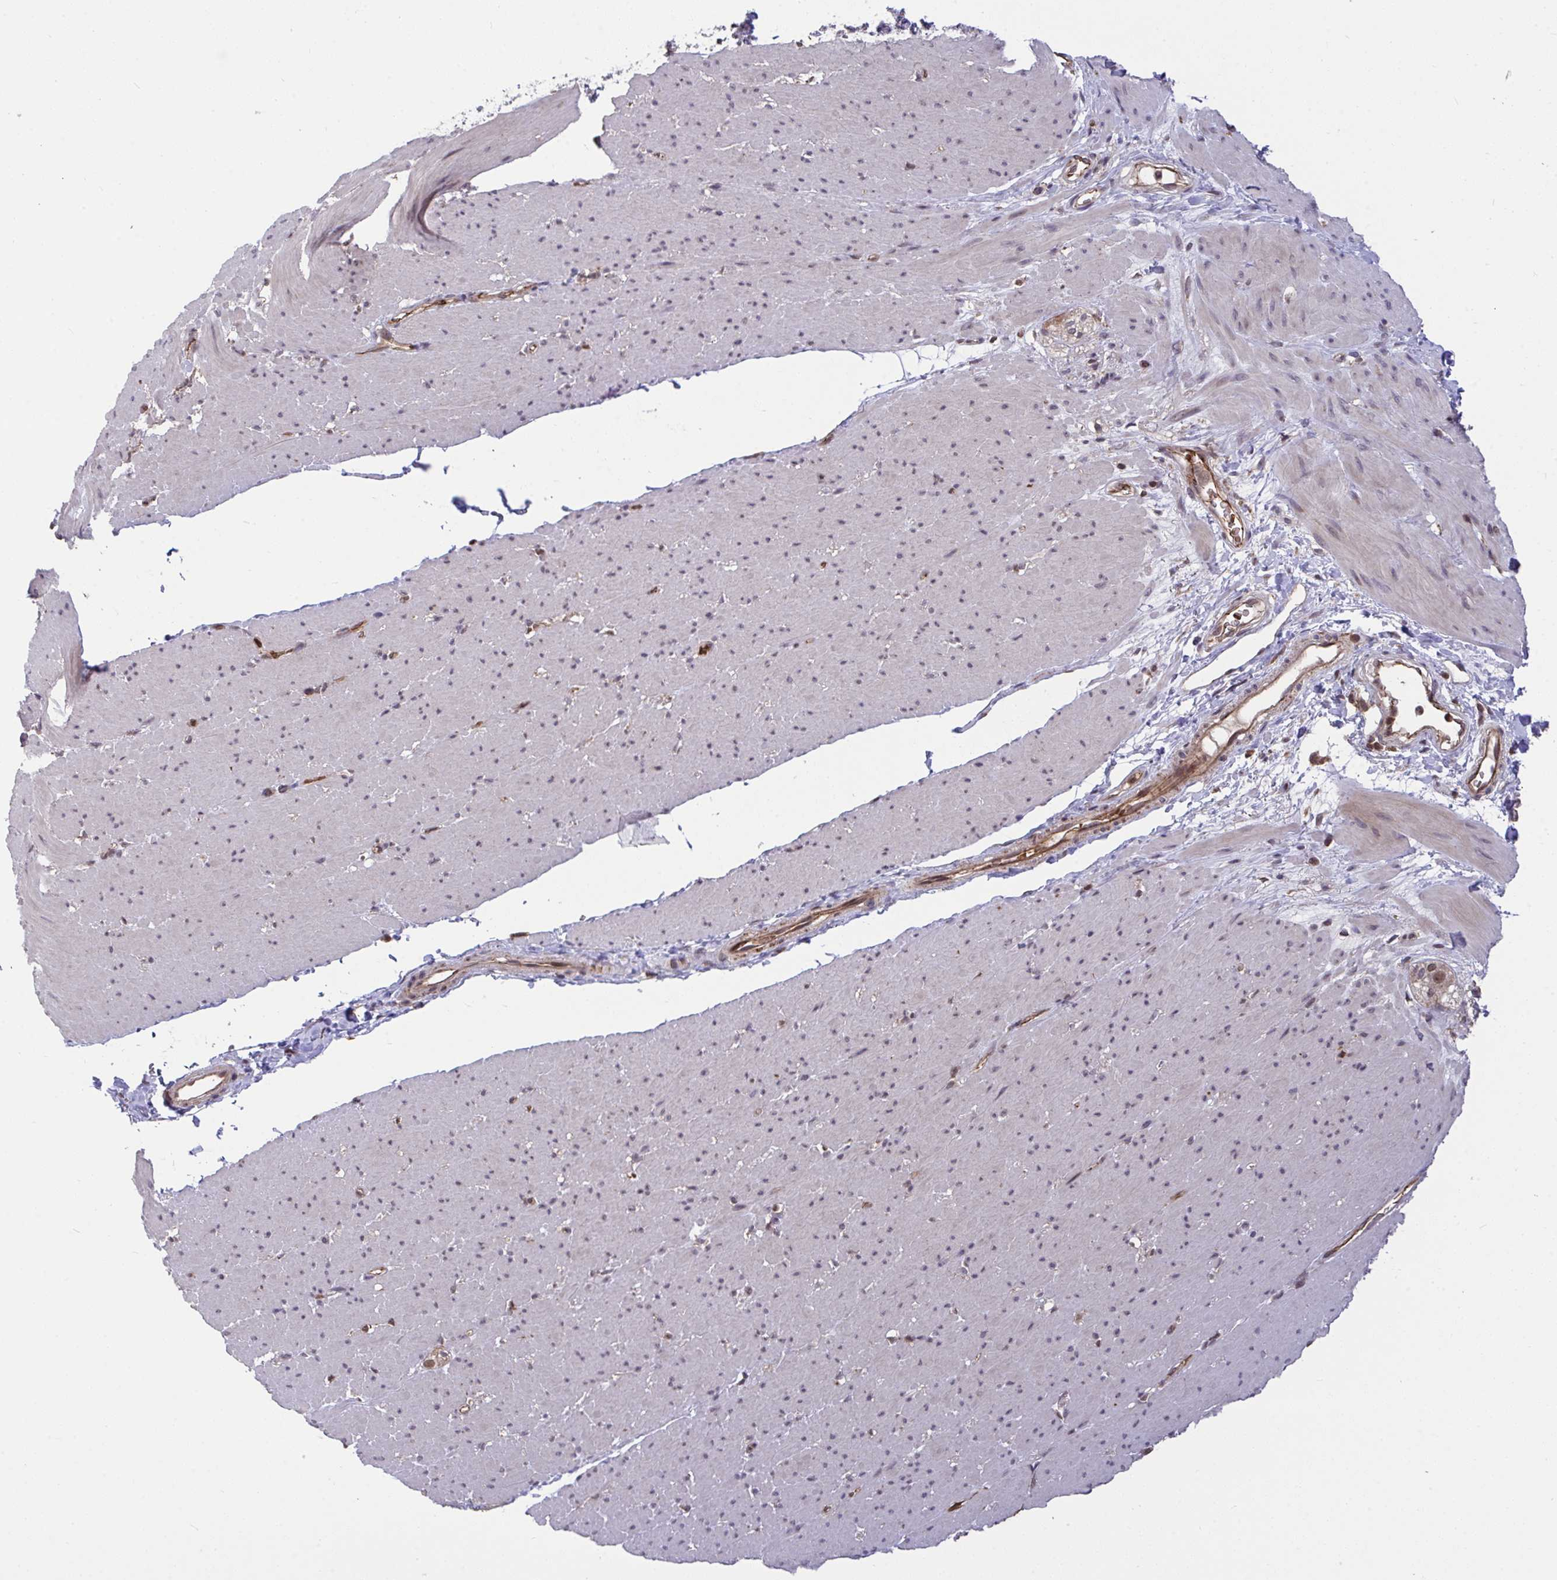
{"staining": {"intensity": "weak", "quantity": "<25%", "location": "cytoplasmic/membranous"}, "tissue": "smooth muscle", "cell_type": "Smooth muscle cells", "image_type": "normal", "snomed": [{"axis": "morphology", "description": "Normal tissue, NOS"}, {"axis": "topography", "description": "Smooth muscle"}, {"axis": "topography", "description": "Rectum"}], "caption": "Benign smooth muscle was stained to show a protein in brown. There is no significant expression in smooth muscle cells.", "gene": "PPP1CA", "patient": {"sex": "male", "age": 53}}